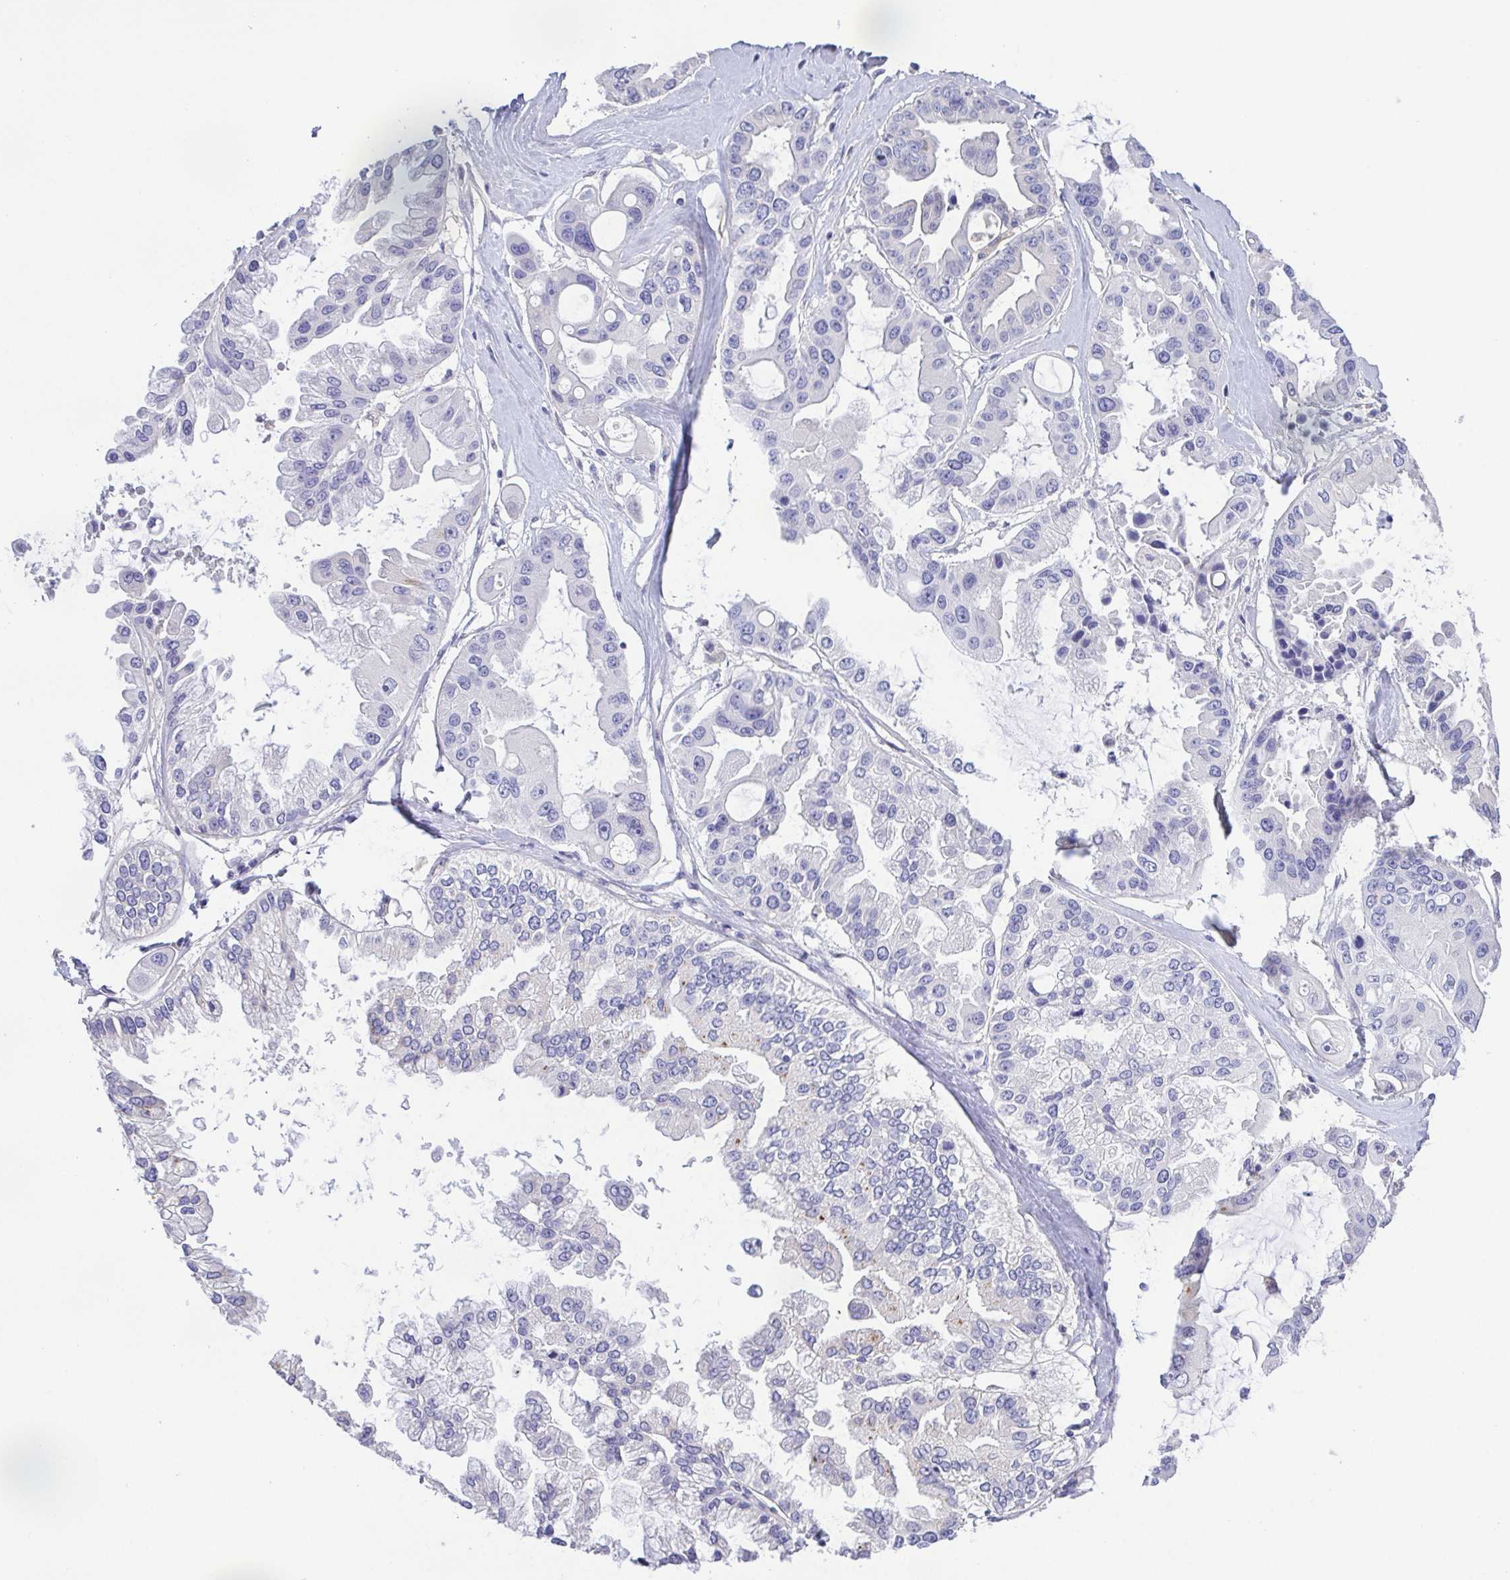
{"staining": {"intensity": "negative", "quantity": "none", "location": "none"}, "tissue": "ovarian cancer", "cell_type": "Tumor cells", "image_type": "cancer", "snomed": [{"axis": "morphology", "description": "Cystadenocarcinoma, serous, NOS"}, {"axis": "topography", "description": "Ovary"}], "caption": "Micrograph shows no protein staining in tumor cells of ovarian serous cystadenocarcinoma tissue.", "gene": "PKDREJ", "patient": {"sex": "female", "age": 56}}